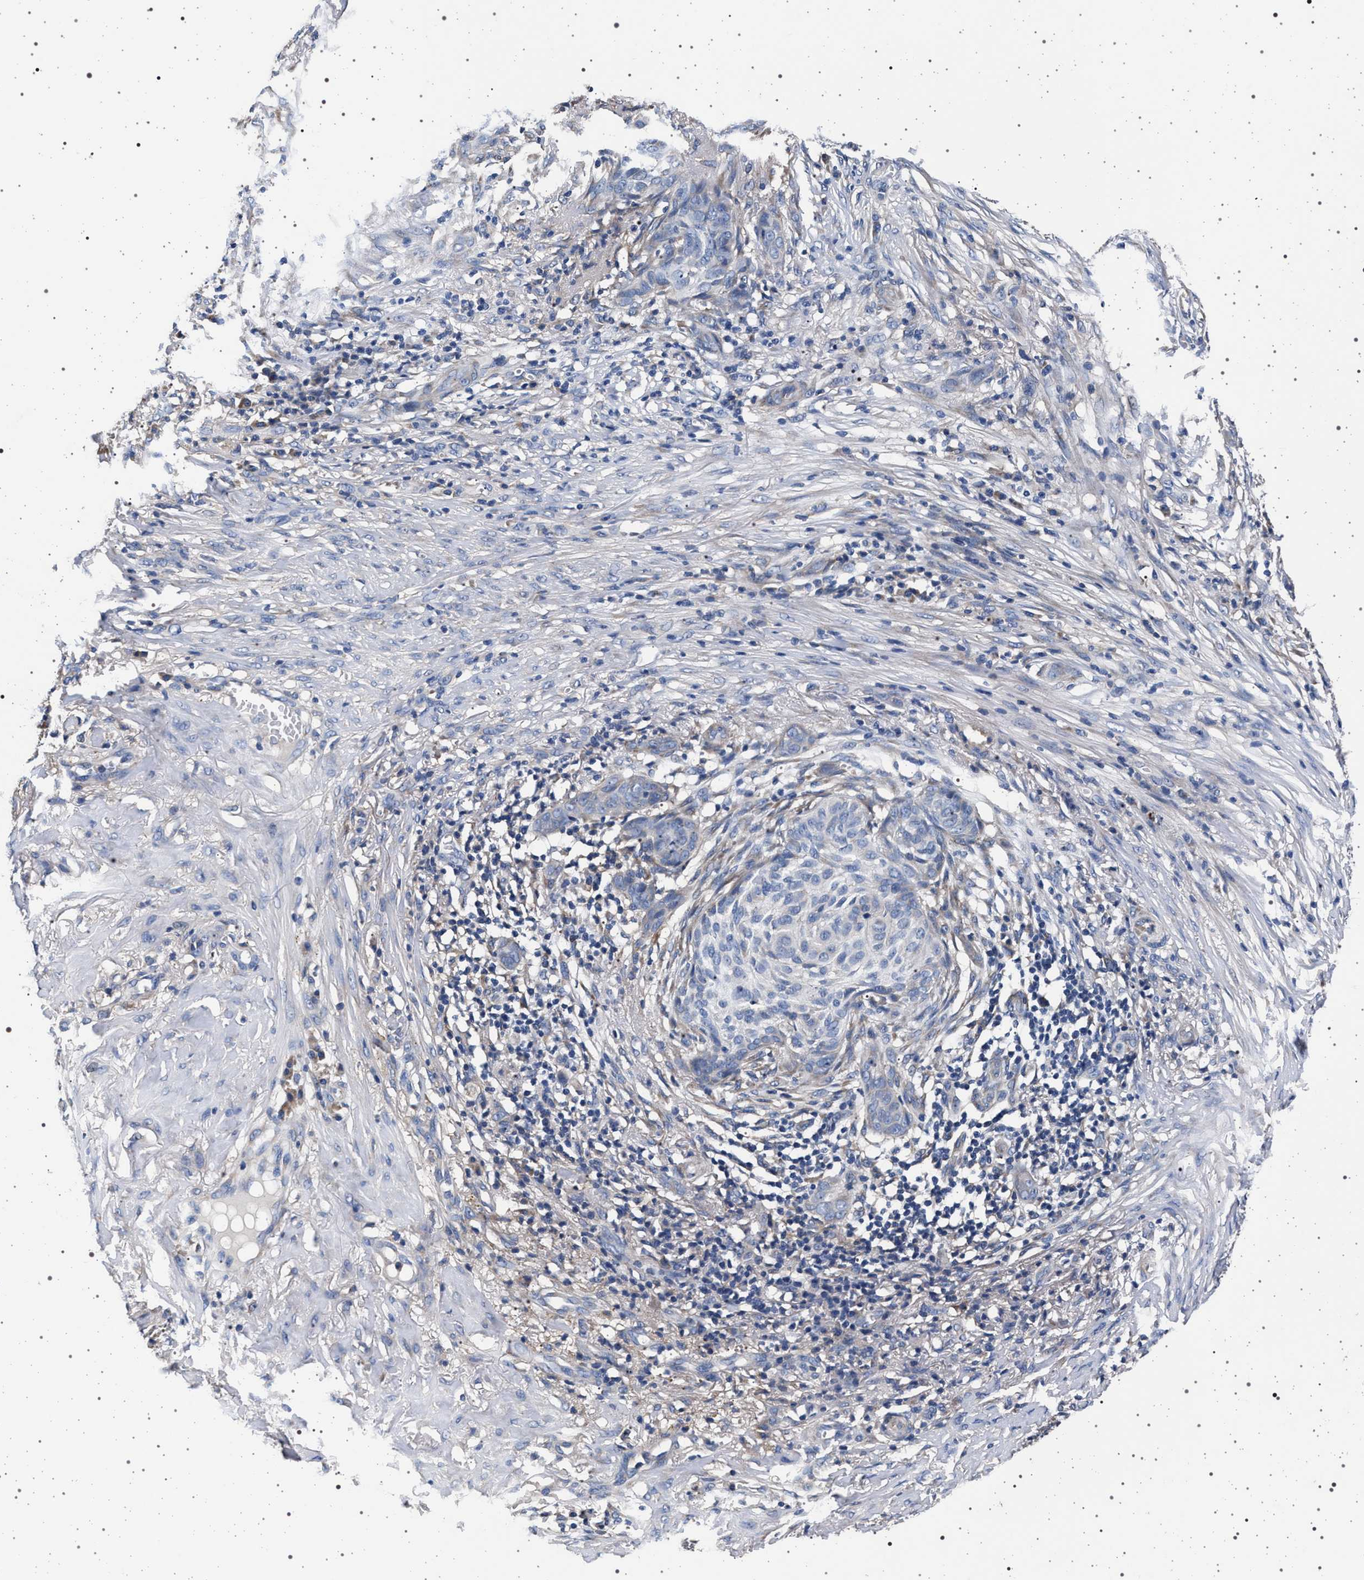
{"staining": {"intensity": "negative", "quantity": "none", "location": "none"}, "tissue": "skin cancer", "cell_type": "Tumor cells", "image_type": "cancer", "snomed": [{"axis": "morphology", "description": "Basal cell carcinoma"}, {"axis": "topography", "description": "Skin"}], "caption": "Histopathology image shows no protein staining in tumor cells of skin cancer (basal cell carcinoma) tissue.", "gene": "MAP3K2", "patient": {"sex": "male", "age": 85}}